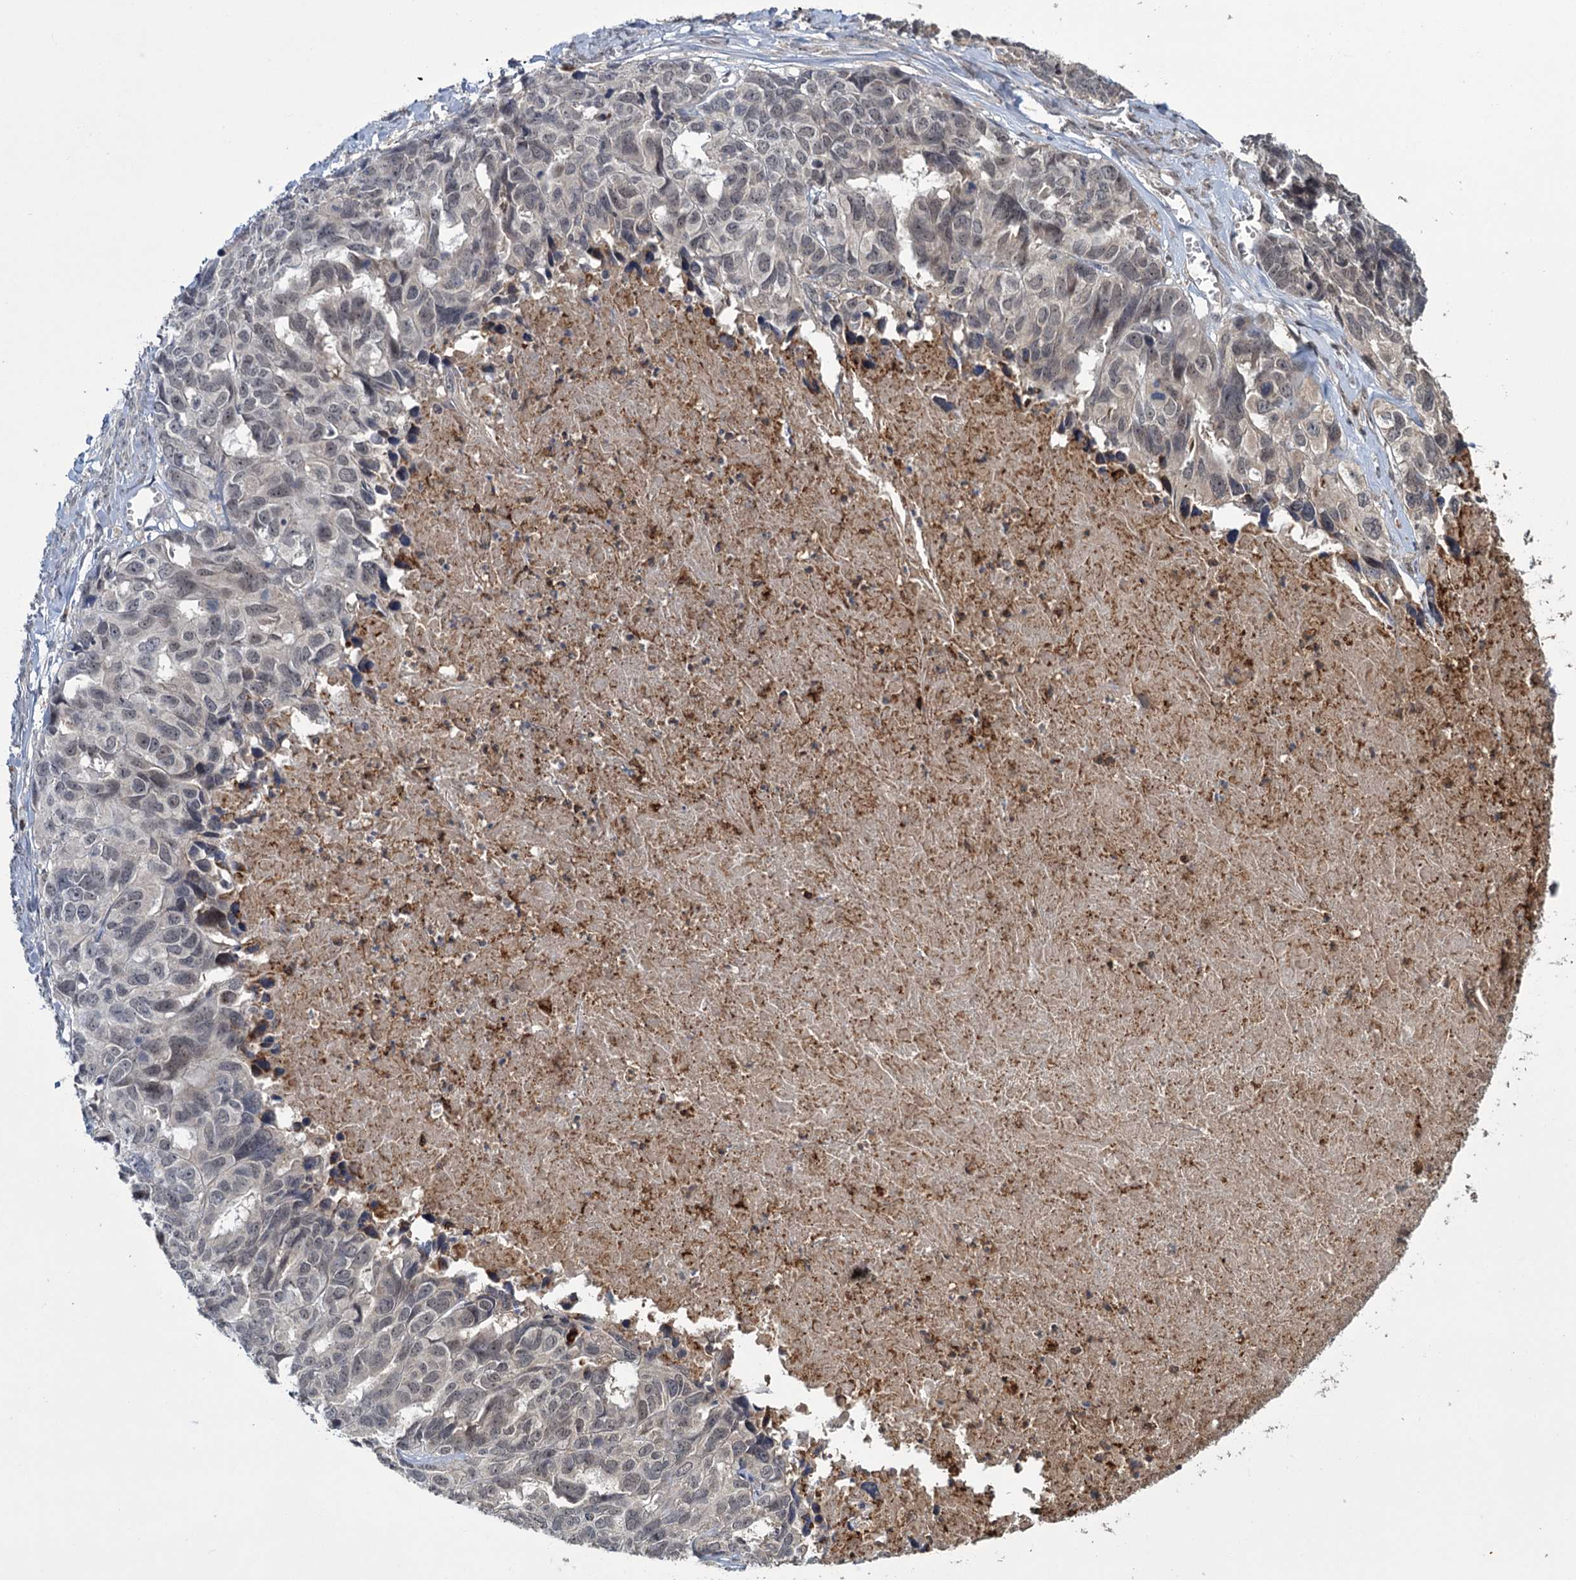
{"staining": {"intensity": "weak", "quantity": "25%-75%", "location": "nuclear"}, "tissue": "ovarian cancer", "cell_type": "Tumor cells", "image_type": "cancer", "snomed": [{"axis": "morphology", "description": "Cystadenocarcinoma, serous, NOS"}, {"axis": "topography", "description": "Ovary"}], "caption": "Immunohistochemical staining of human ovarian serous cystadenocarcinoma reveals low levels of weak nuclear protein positivity in about 25%-75% of tumor cells.", "gene": "KANSL2", "patient": {"sex": "female", "age": 79}}